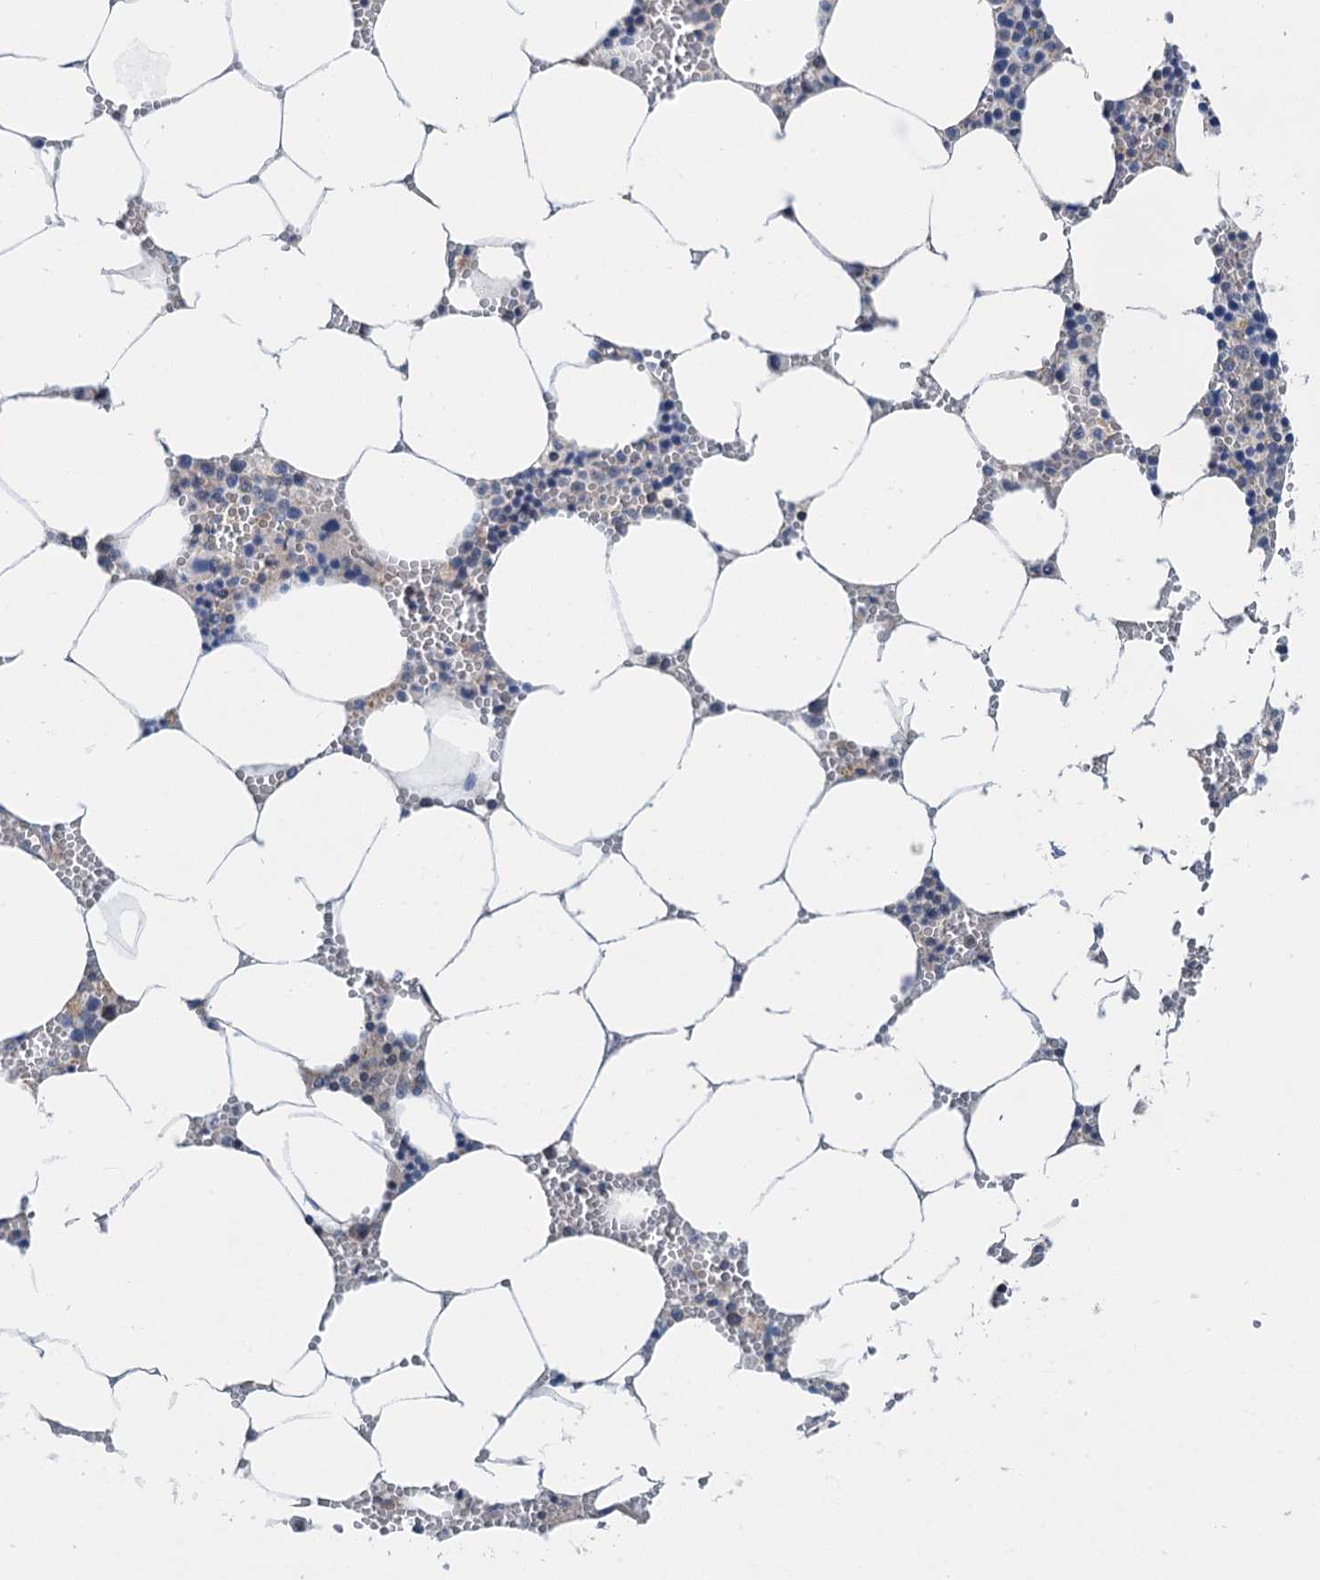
{"staining": {"intensity": "weak", "quantity": "<25%", "location": "cytoplasmic/membranous"}, "tissue": "bone marrow", "cell_type": "Hematopoietic cells", "image_type": "normal", "snomed": [{"axis": "morphology", "description": "Normal tissue, NOS"}, {"axis": "topography", "description": "Bone marrow"}], "caption": "This is an immunohistochemistry (IHC) micrograph of benign human bone marrow. There is no staining in hematopoietic cells.", "gene": "ANKRD26", "patient": {"sex": "male", "age": 70}}